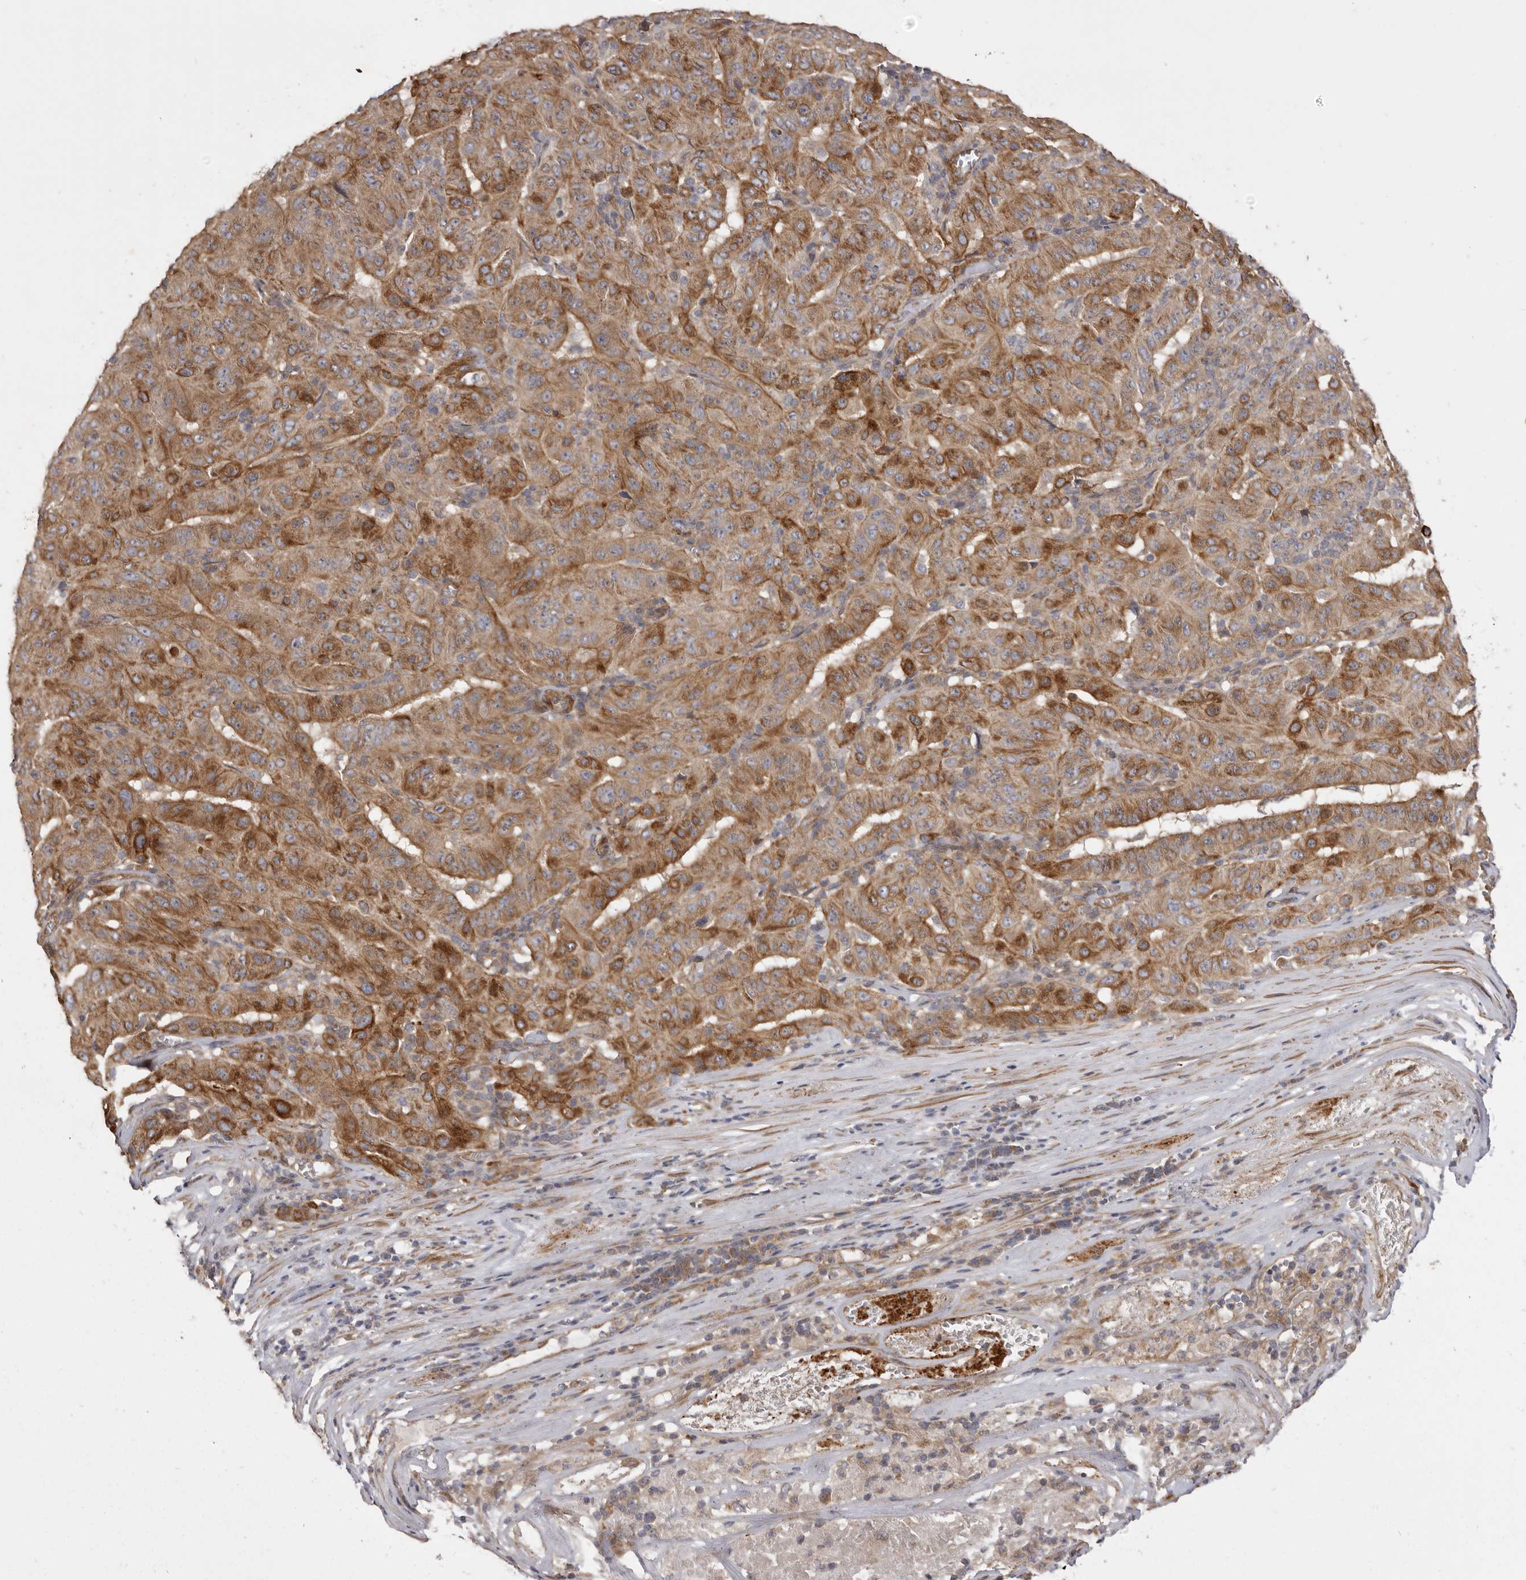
{"staining": {"intensity": "moderate", "quantity": ">75%", "location": "cytoplasmic/membranous"}, "tissue": "pancreatic cancer", "cell_type": "Tumor cells", "image_type": "cancer", "snomed": [{"axis": "morphology", "description": "Adenocarcinoma, NOS"}, {"axis": "topography", "description": "Pancreas"}], "caption": "There is medium levels of moderate cytoplasmic/membranous staining in tumor cells of pancreatic cancer, as demonstrated by immunohistochemical staining (brown color).", "gene": "VPS45", "patient": {"sex": "male", "age": 63}}